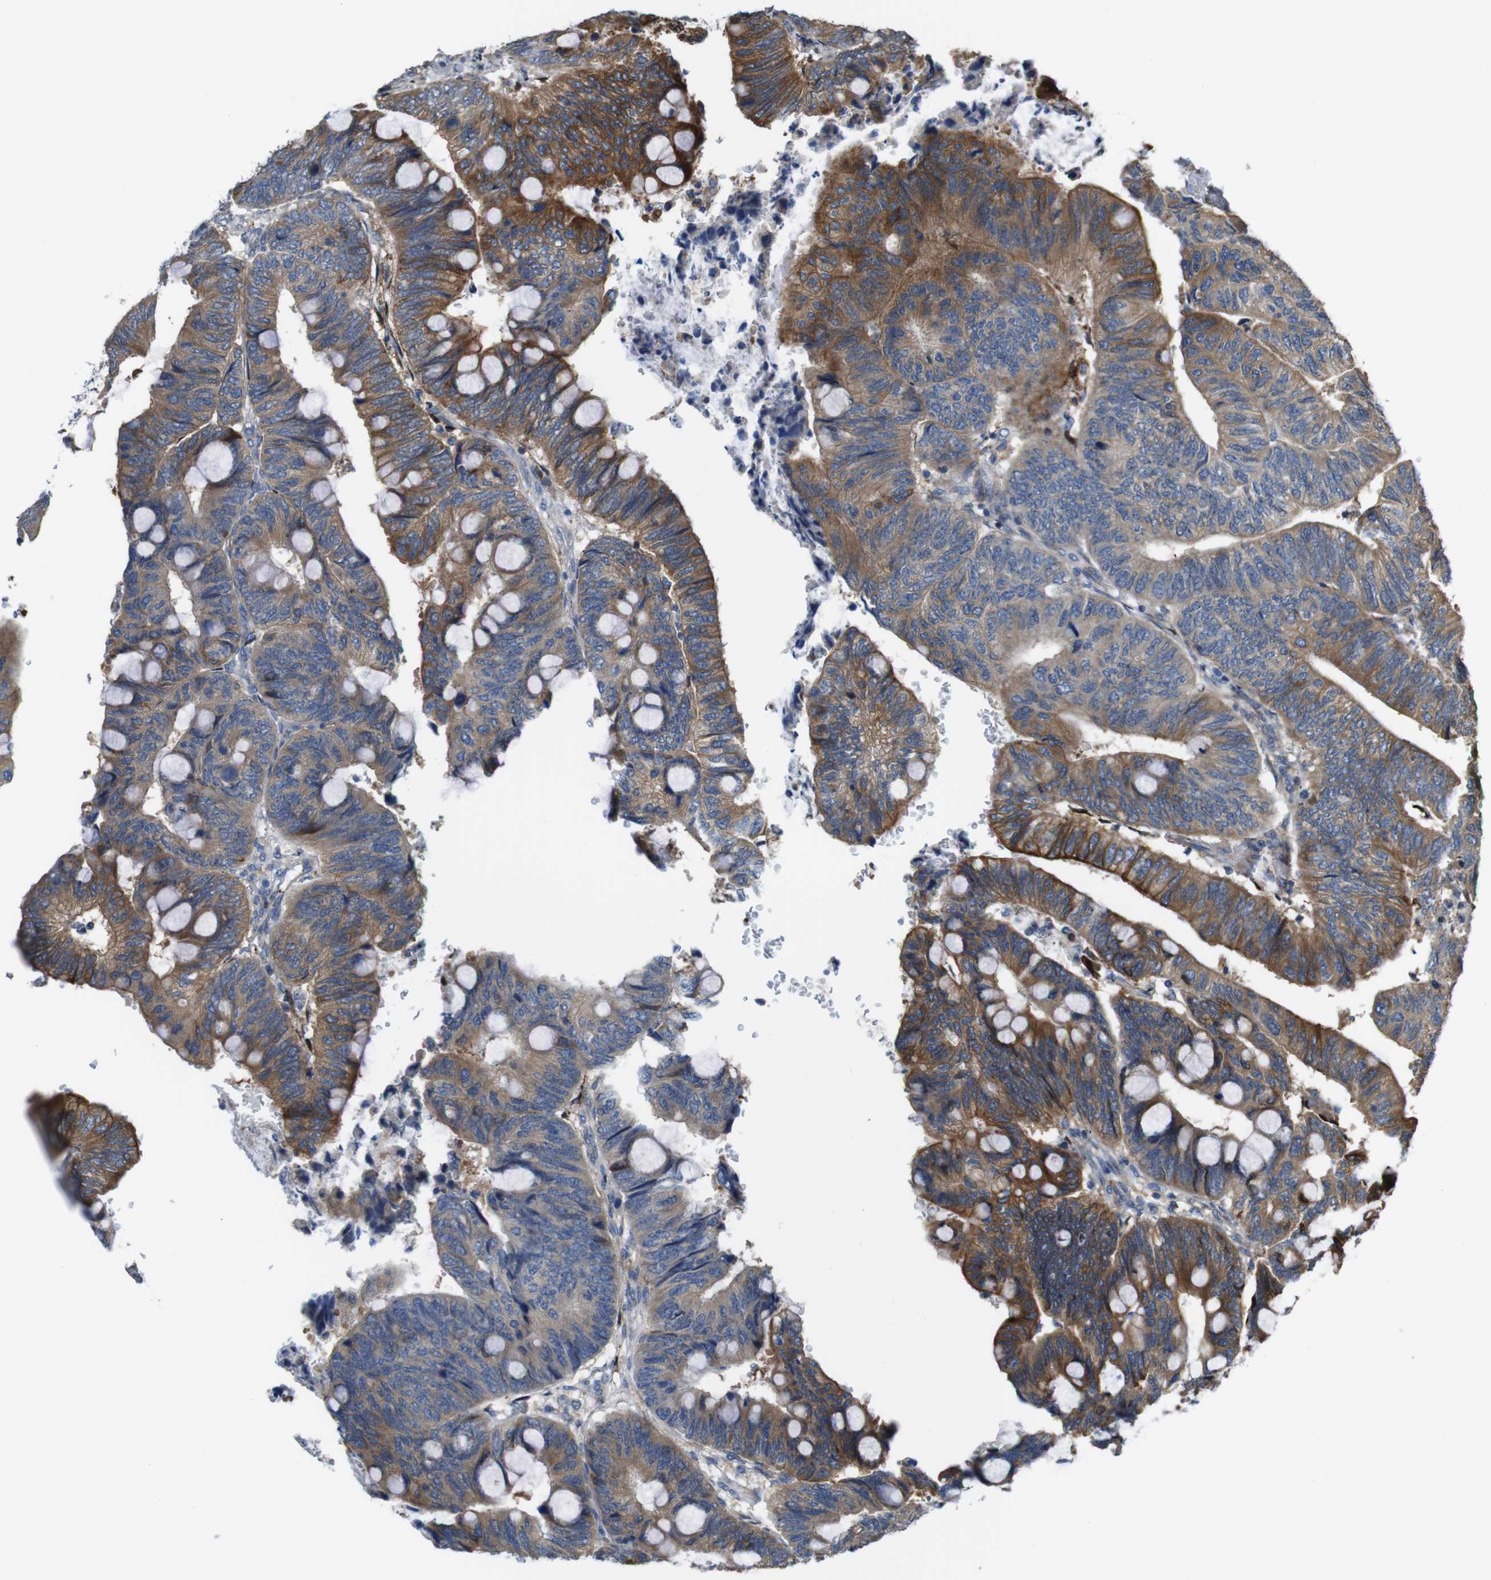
{"staining": {"intensity": "moderate", "quantity": ">75%", "location": "cytoplasmic/membranous"}, "tissue": "colorectal cancer", "cell_type": "Tumor cells", "image_type": "cancer", "snomed": [{"axis": "morphology", "description": "Normal tissue, NOS"}, {"axis": "morphology", "description": "Adenocarcinoma, NOS"}, {"axis": "topography", "description": "Rectum"}, {"axis": "topography", "description": "Peripheral nerve tissue"}], "caption": "A high-resolution photomicrograph shows IHC staining of colorectal adenocarcinoma, which shows moderate cytoplasmic/membranous expression in about >75% of tumor cells.", "gene": "PCOLCE2", "patient": {"sex": "male", "age": 92}}